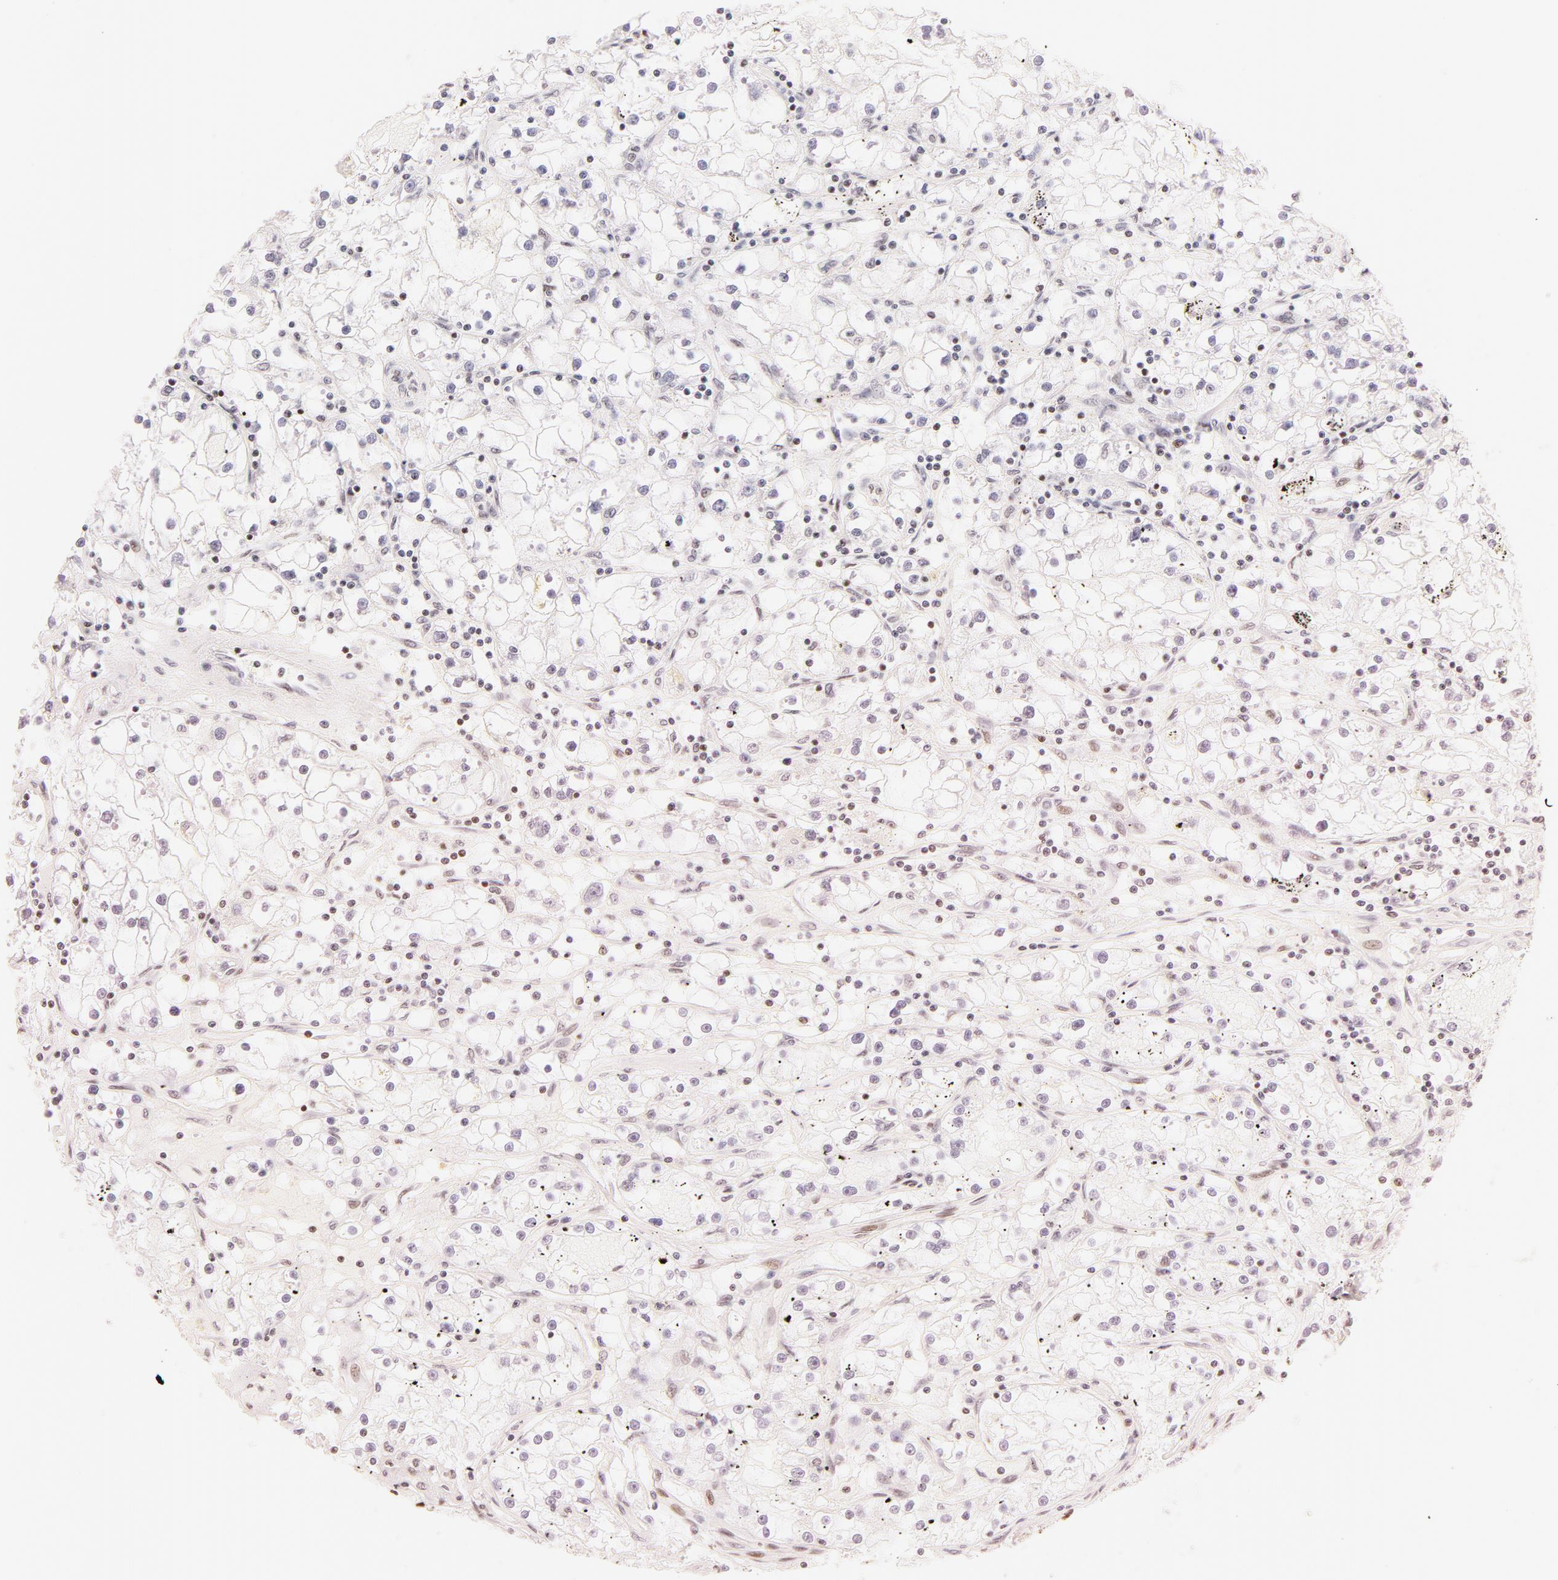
{"staining": {"intensity": "weak", "quantity": "<25%", "location": "nuclear"}, "tissue": "renal cancer", "cell_type": "Tumor cells", "image_type": "cancer", "snomed": [{"axis": "morphology", "description": "Adenocarcinoma, NOS"}, {"axis": "topography", "description": "Kidney"}], "caption": "Immunohistochemical staining of renal cancer reveals no significant staining in tumor cells.", "gene": "TOP2B", "patient": {"sex": "male", "age": 56}}